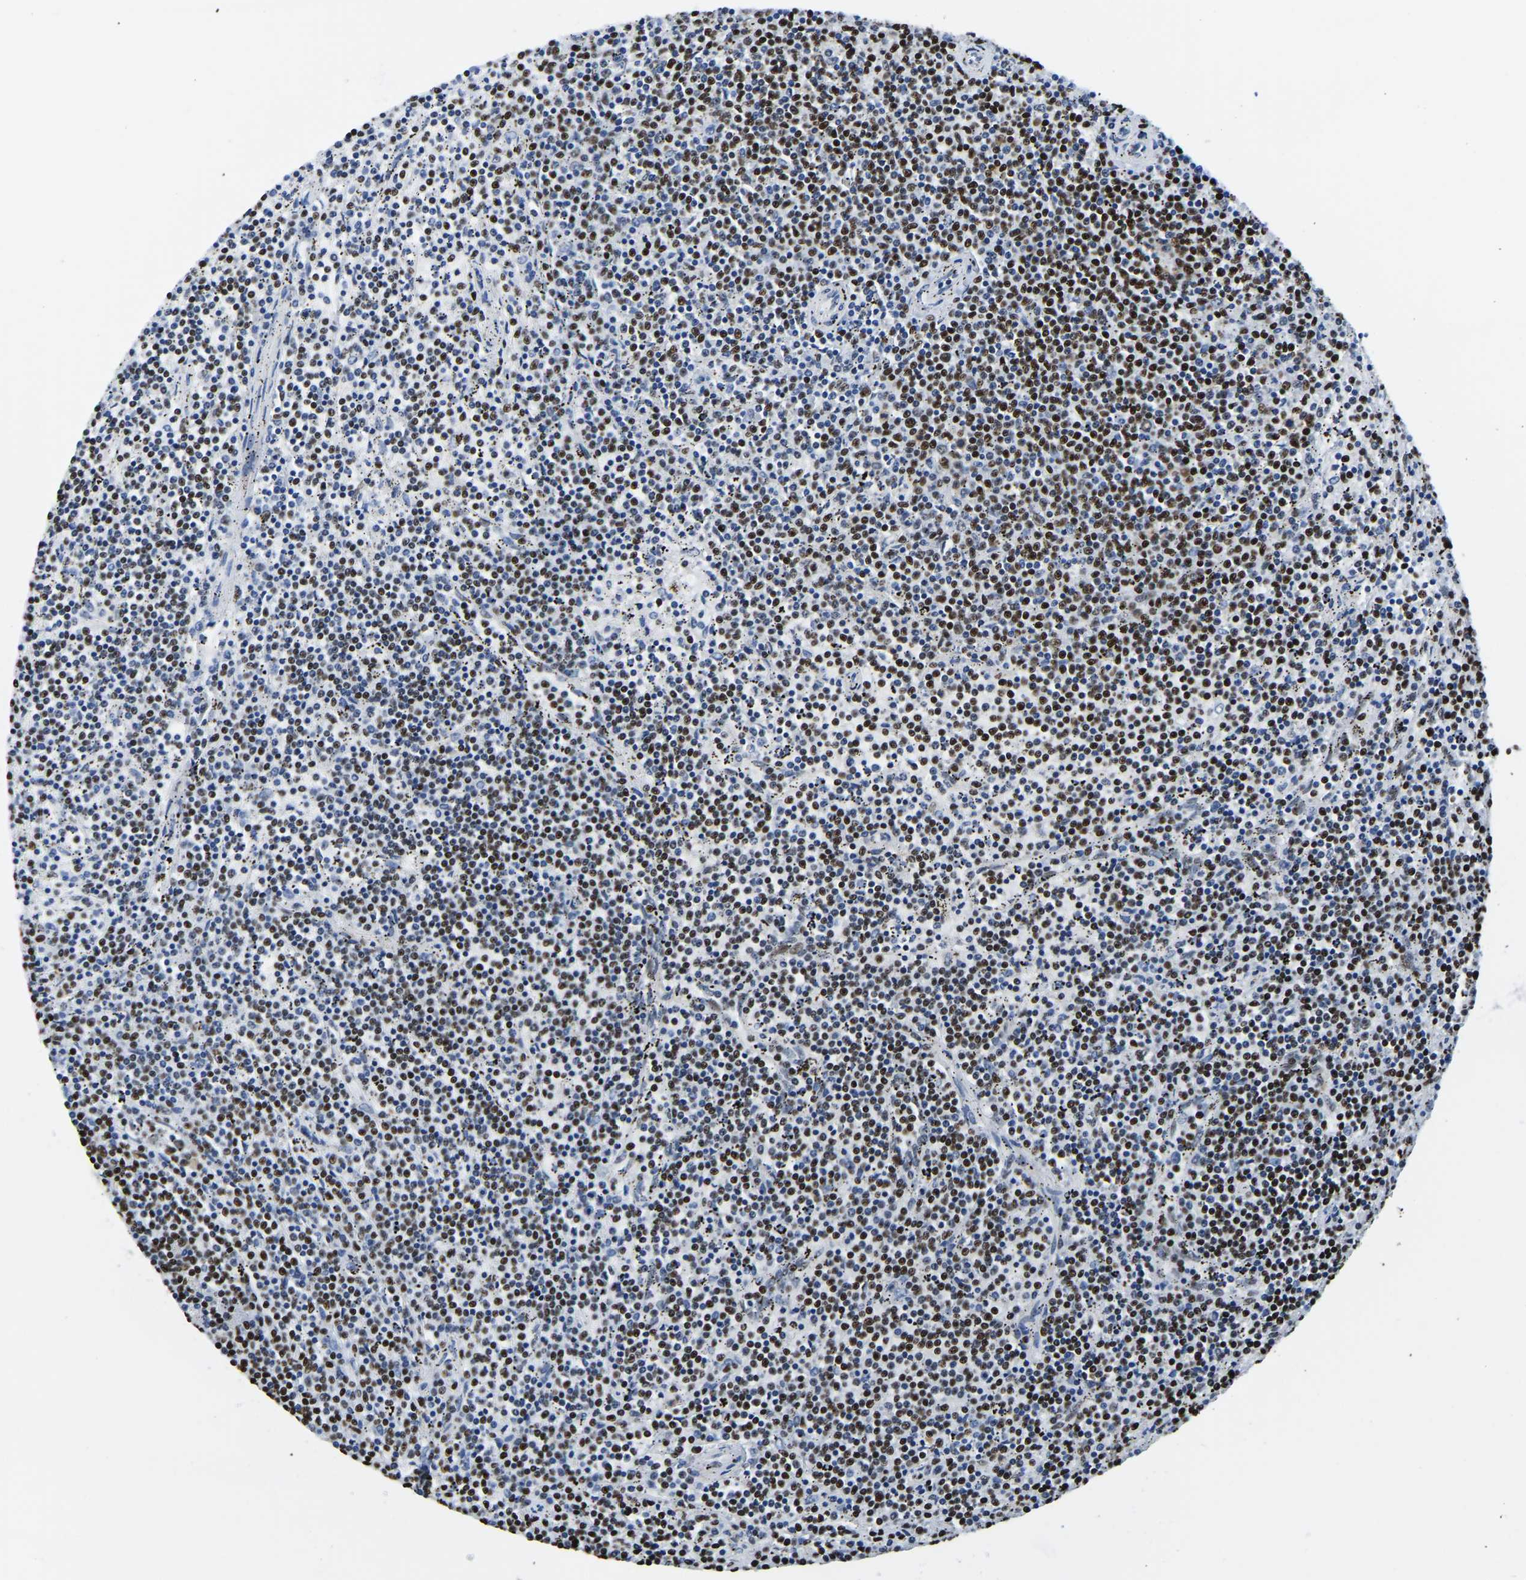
{"staining": {"intensity": "strong", "quantity": ">75%", "location": "nuclear"}, "tissue": "lymphoma", "cell_type": "Tumor cells", "image_type": "cancer", "snomed": [{"axis": "morphology", "description": "Malignant lymphoma, non-Hodgkin's type, Low grade"}, {"axis": "topography", "description": "Spleen"}], "caption": "A histopathology image of human malignant lymphoma, non-Hodgkin's type (low-grade) stained for a protein displays strong nuclear brown staining in tumor cells.", "gene": "UBA1", "patient": {"sex": "female", "age": 50}}